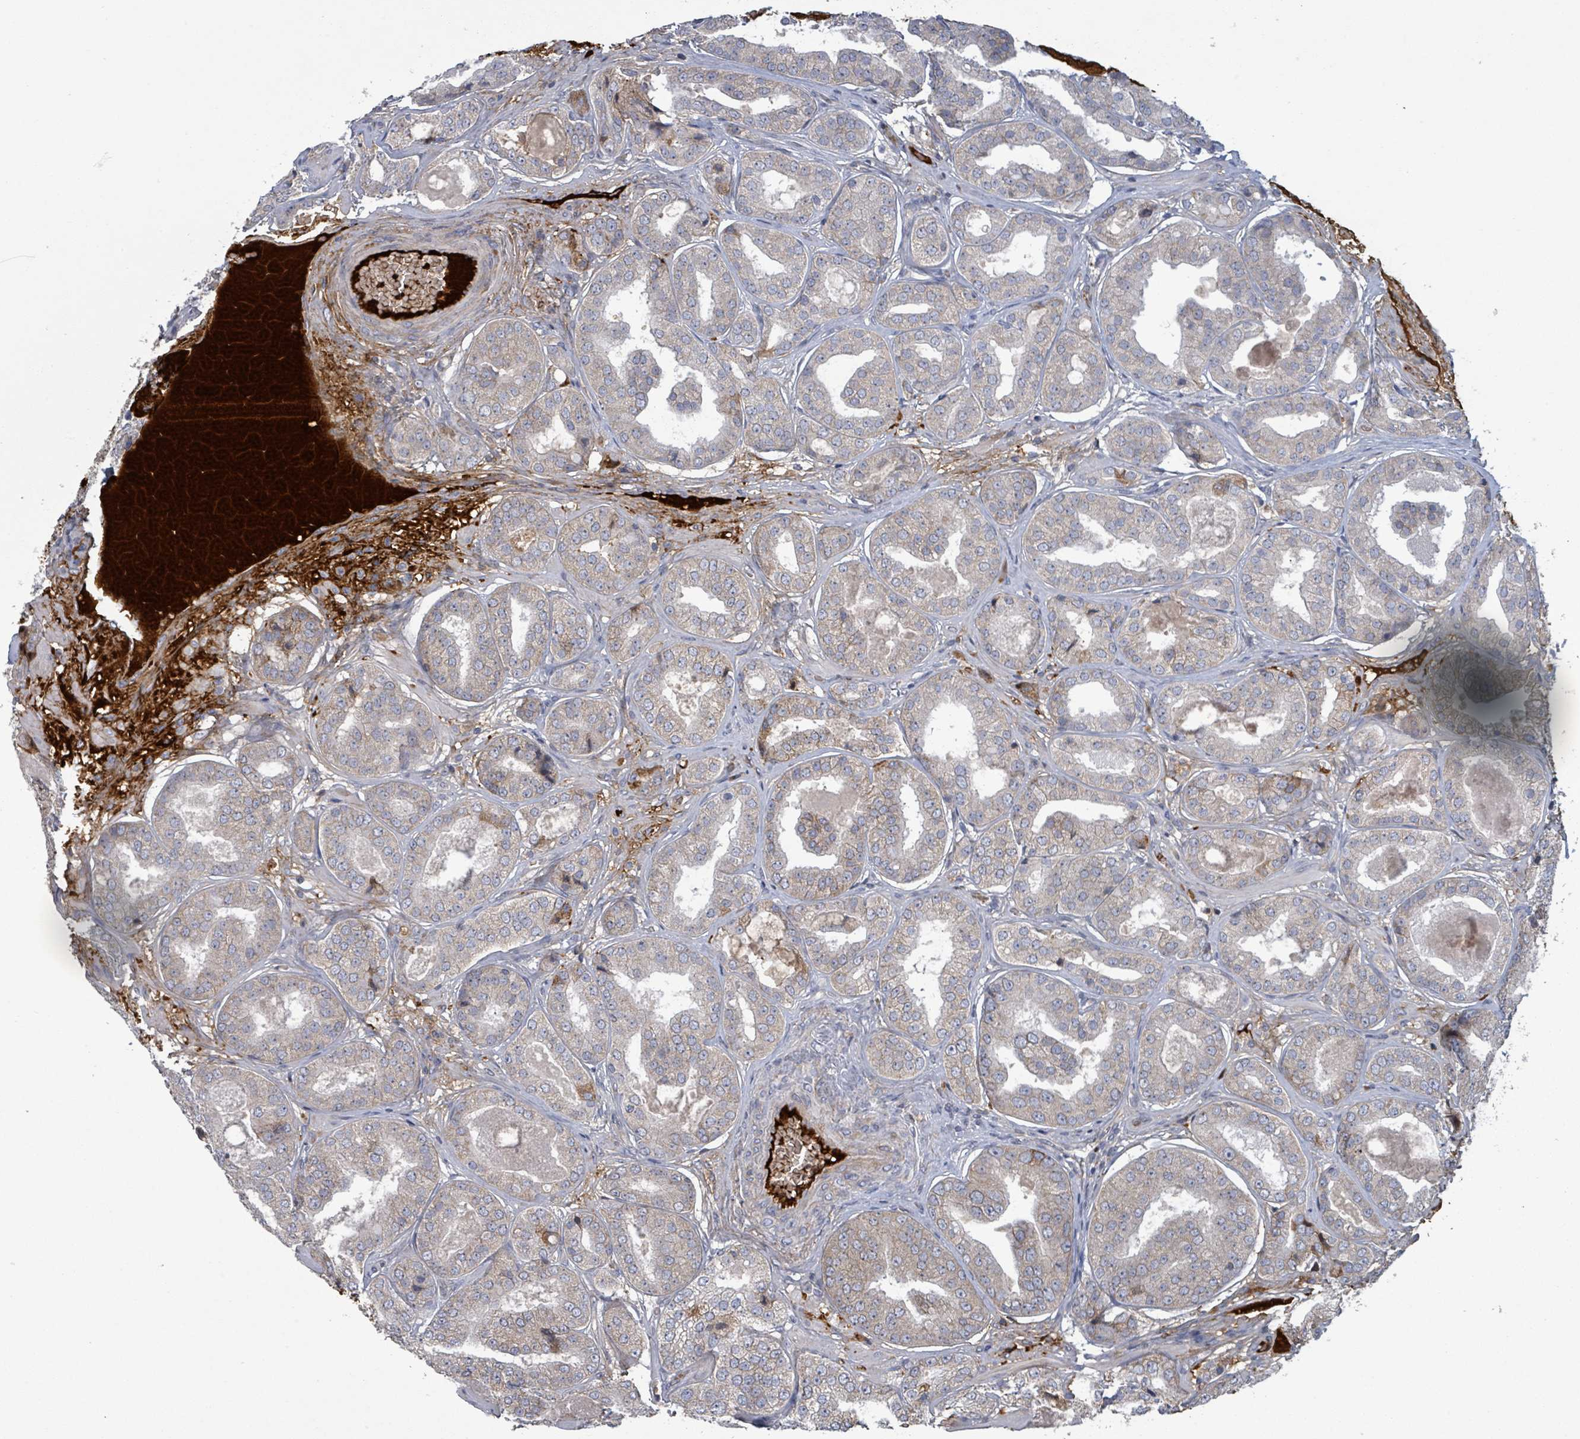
{"staining": {"intensity": "moderate", "quantity": "25%-75%", "location": "cytoplasmic/membranous"}, "tissue": "prostate cancer", "cell_type": "Tumor cells", "image_type": "cancer", "snomed": [{"axis": "morphology", "description": "Adenocarcinoma, High grade"}, {"axis": "topography", "description": "Prostate"}], "caption": "The image reveals a brown stain indicating the presence of a protein in the cytoplasmic/membranous of tumor cells in prostate cancer (high-grade adenocarcinoma). (Stains: DAB (3,3'-diaminobenzidine) in brown, nuclei in blue, Microscopy: brightfield microscopy at high magnification).", "gene": "GRM8", "patient": {"sex": "male", "age": 63}}